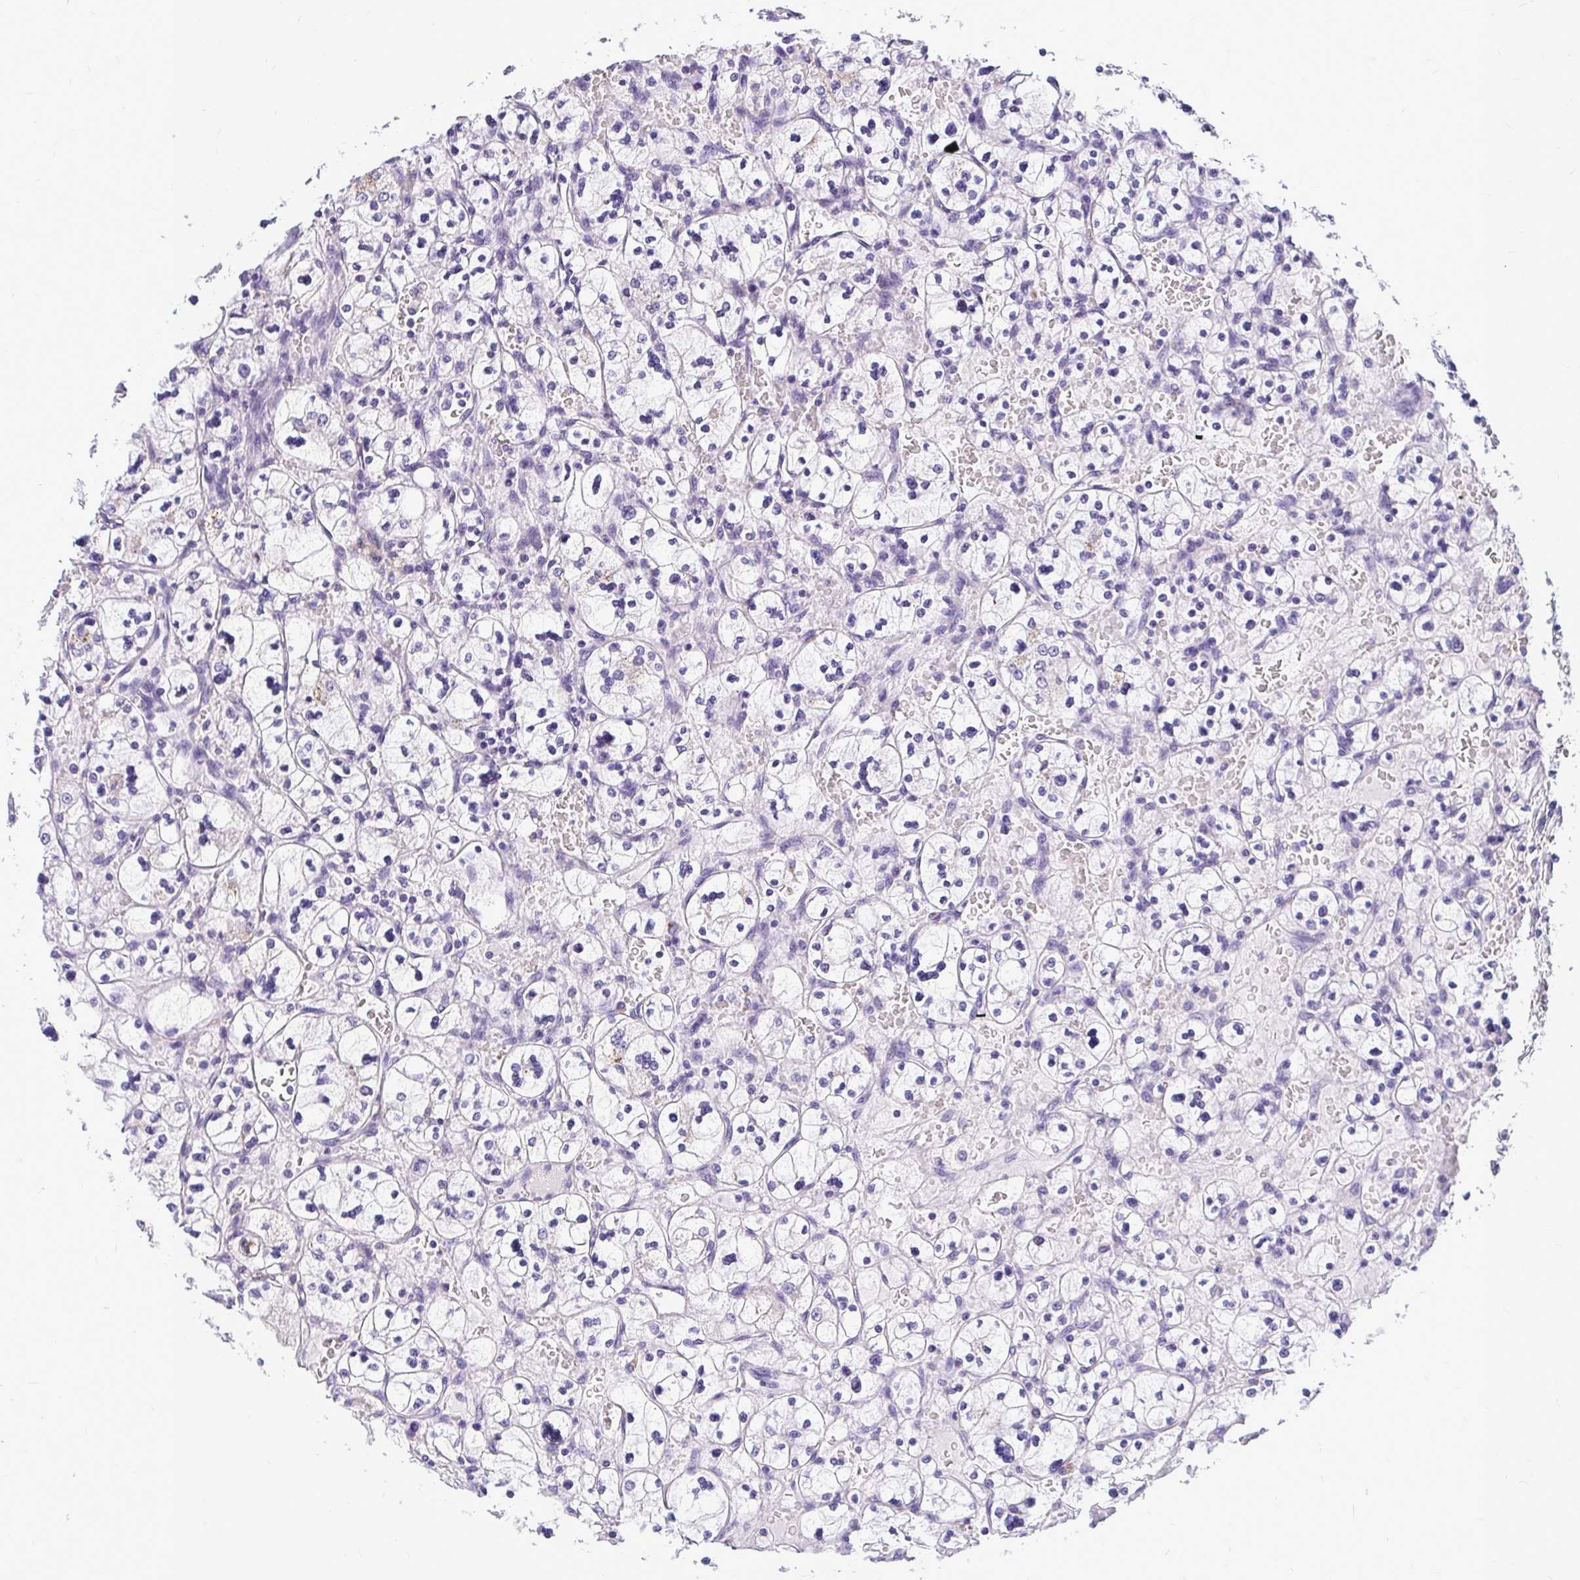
{"staining": {"intensity": "negative", "quantity": "none", "location": "none"}, "tissue": "renal cancer", "cell_type": "Tumor cells", "image_type": "cancer", "snomed": [{"axis": "morphology", "description": "Adenocarcinoma, NOS"}, {"axis": "topography", "description": "Kidney"}], "caption": "DAB immunohistochemical staining of renal cancer demonstrates no significant positivity in tumor cells. (DAB IHC, high magnification).", "gene": "PKN3", "patient": {"sex": "female", "age": 83}}